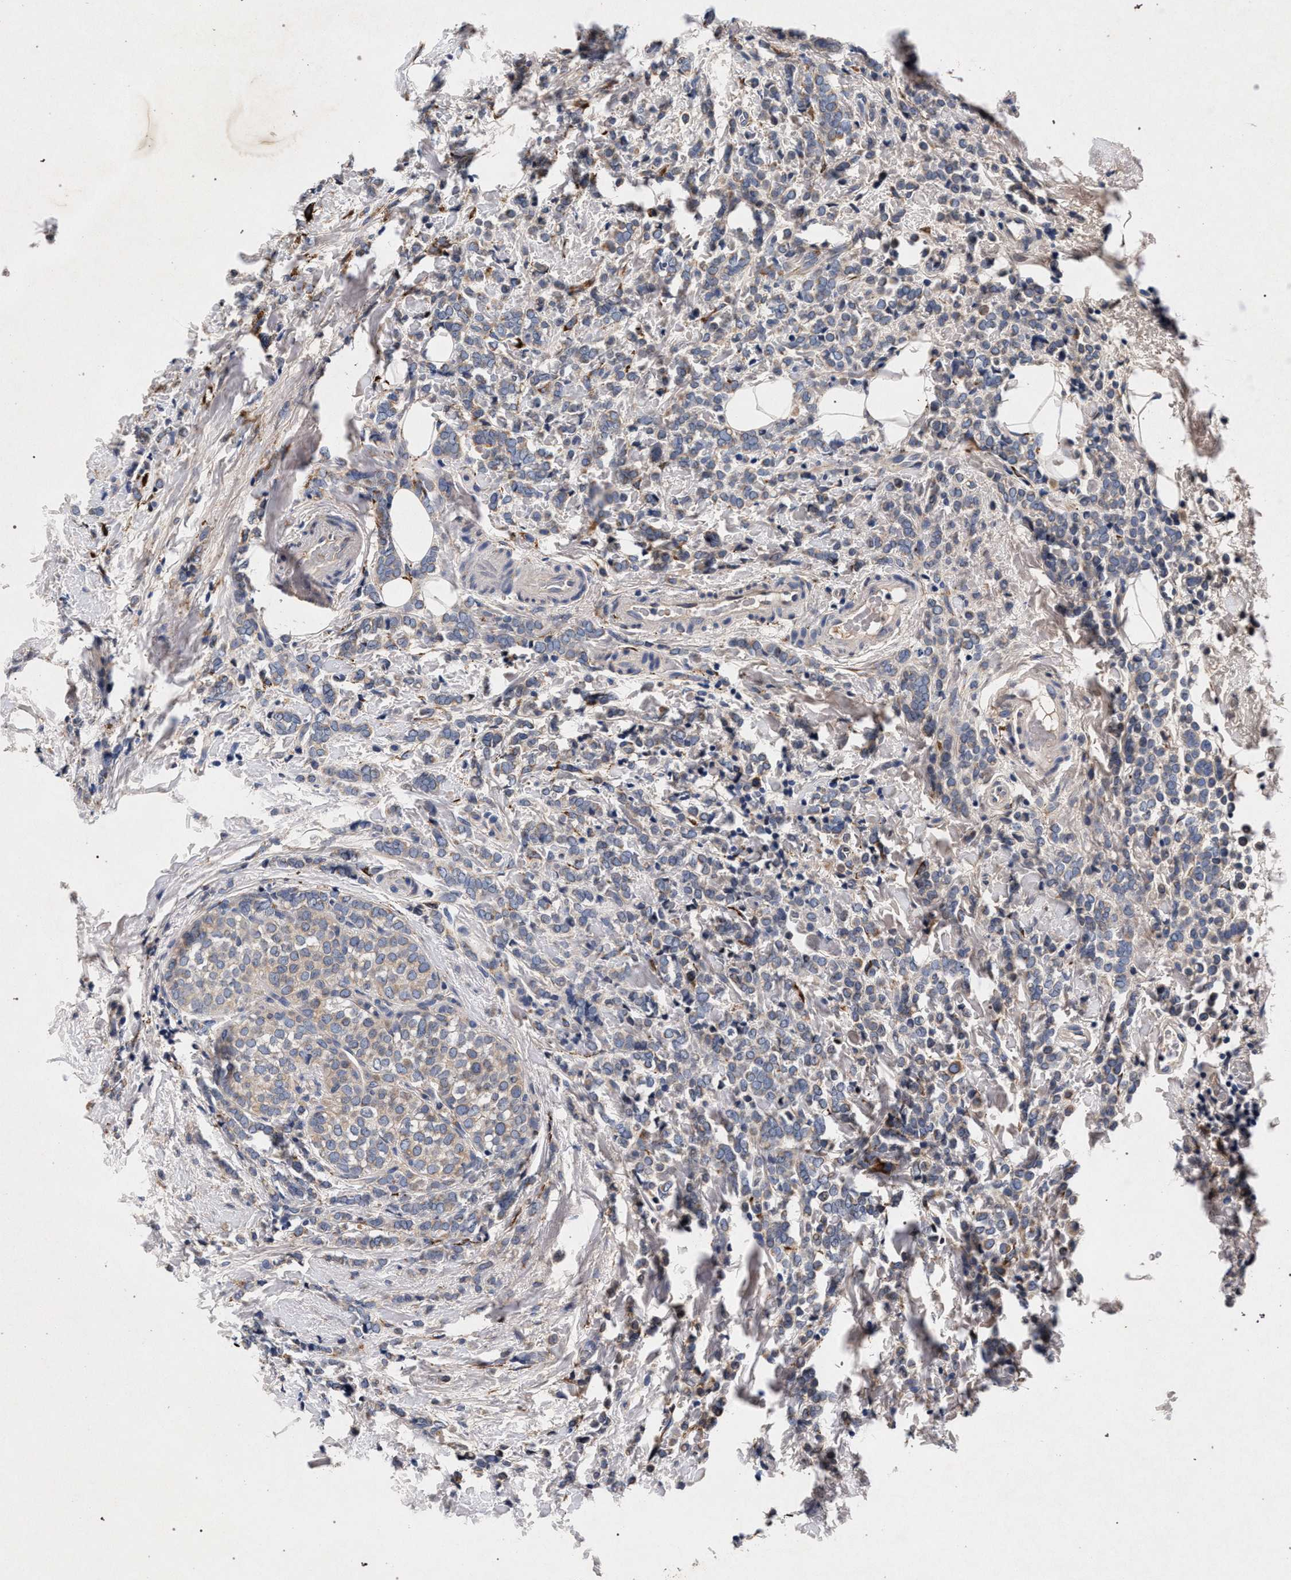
{"staining": {"intensity": "negative", "quantity": "none", "location": "none"}, "tissue": "breast cancer", "cell_type": "Tumor cells", "image_type": "cancer", "snomed": [{"axis": "morphology", "description": "Lobular carcinoma"}, {"axis": "topography", "description": "Breast"}], "caption": "Immunohistochemical staining of lobular carcinoma (breast) exhibits no significant positivity in tumor cells.", "gene": "NEK7", "patient": {"sex": "female", "age": 50}}